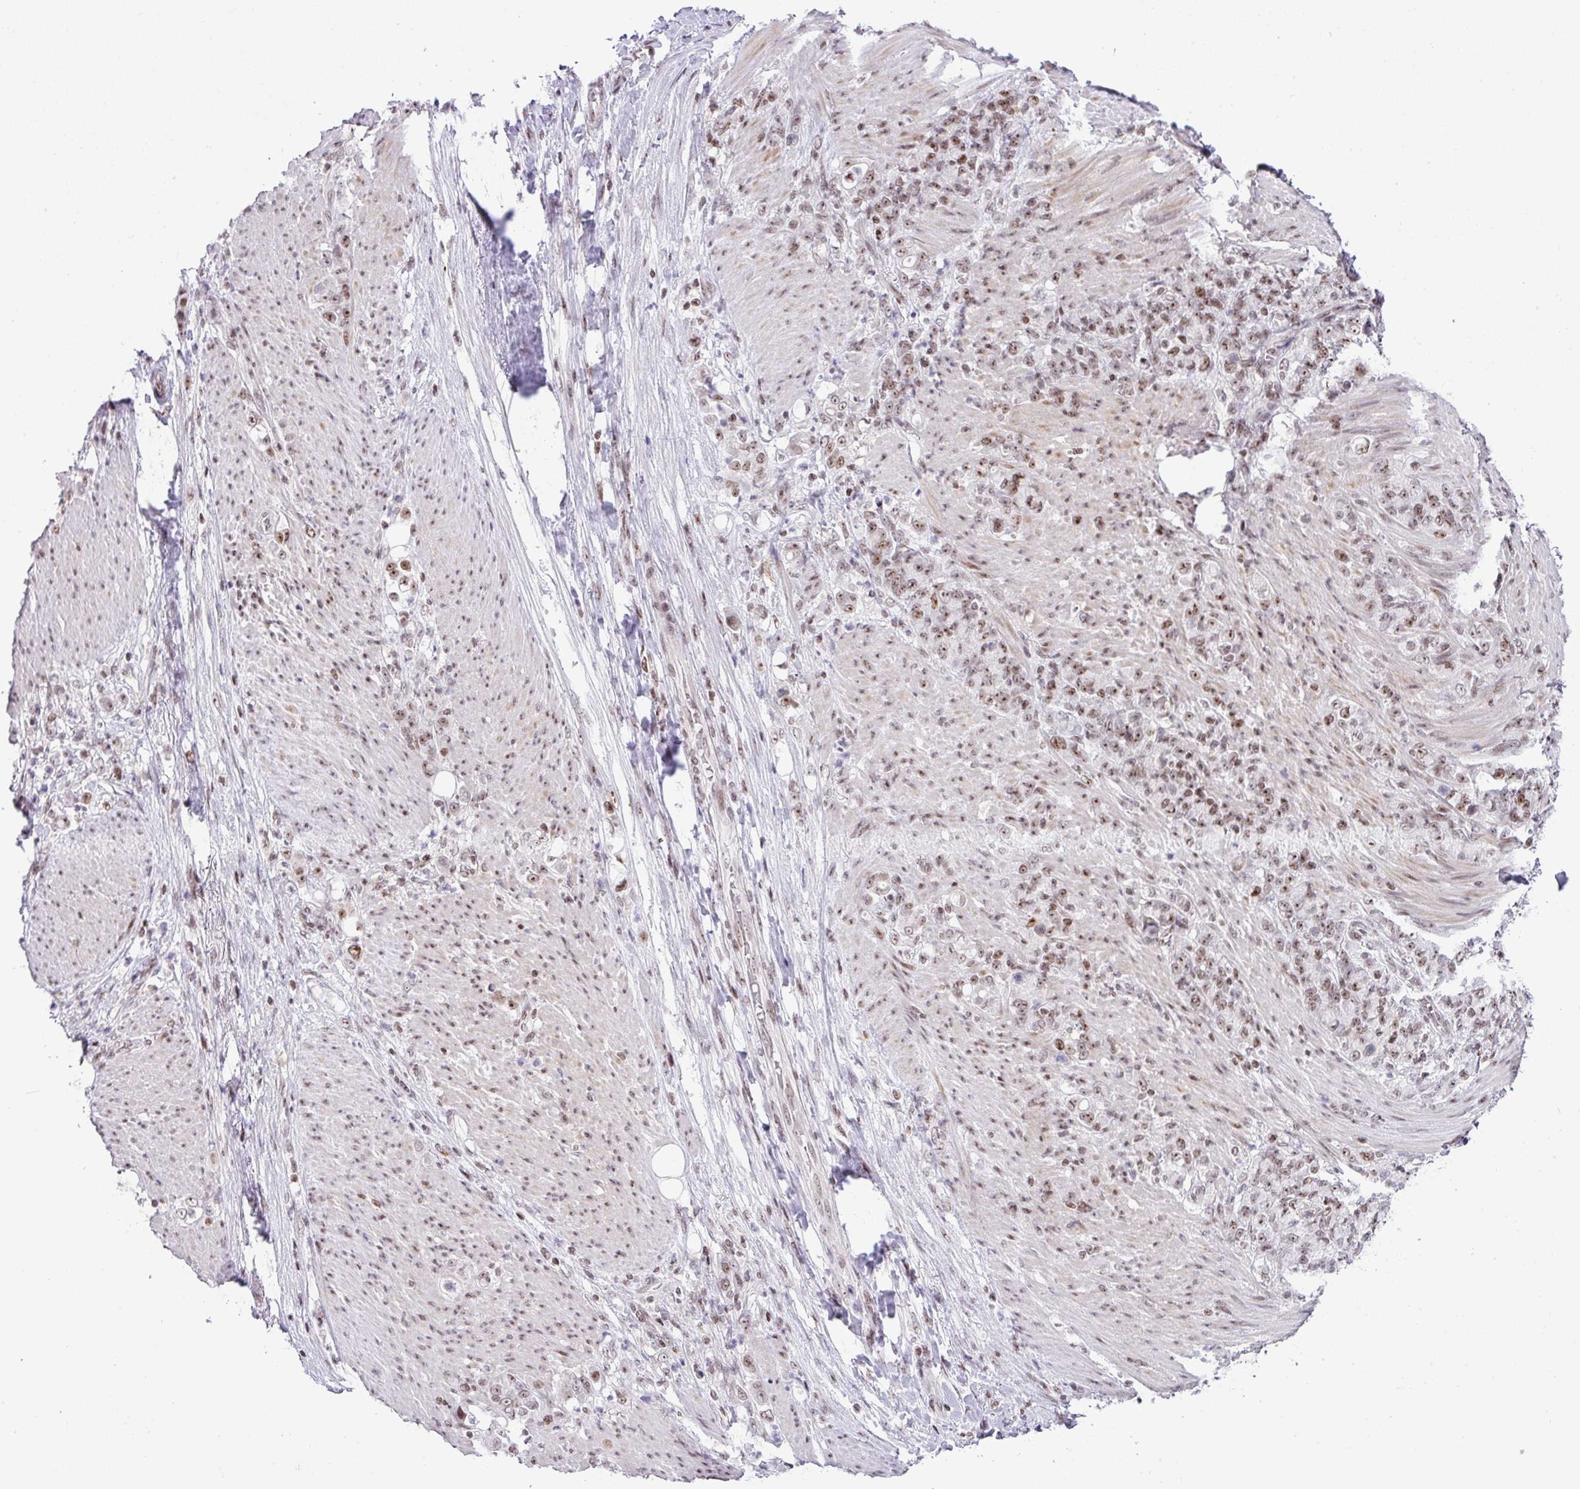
{"staining": {"intensity": "weak", "quantity": ">75%", "location": "nuclear"}, "tissue": "stomach cancer", "cell_type": "Tumor cells", "image_type": "cancer", "snomed": [{"axis": "morphology", "description": "Adenocarcinoma, NOS"}, {"axis": "topography", "description": "Stomach"}], "caption": "Stomach cancer stained with DAB immunohistochemistry (IHC) exhibits low levels of weak nuclear staining in about >75% of tumor cells. (DAB (3,3'-diaminobenzidine) IHC with brightfield microscopy, high magnification).", "gene": "CCDC137", "patient": {"sex": "female", "age": 79}}